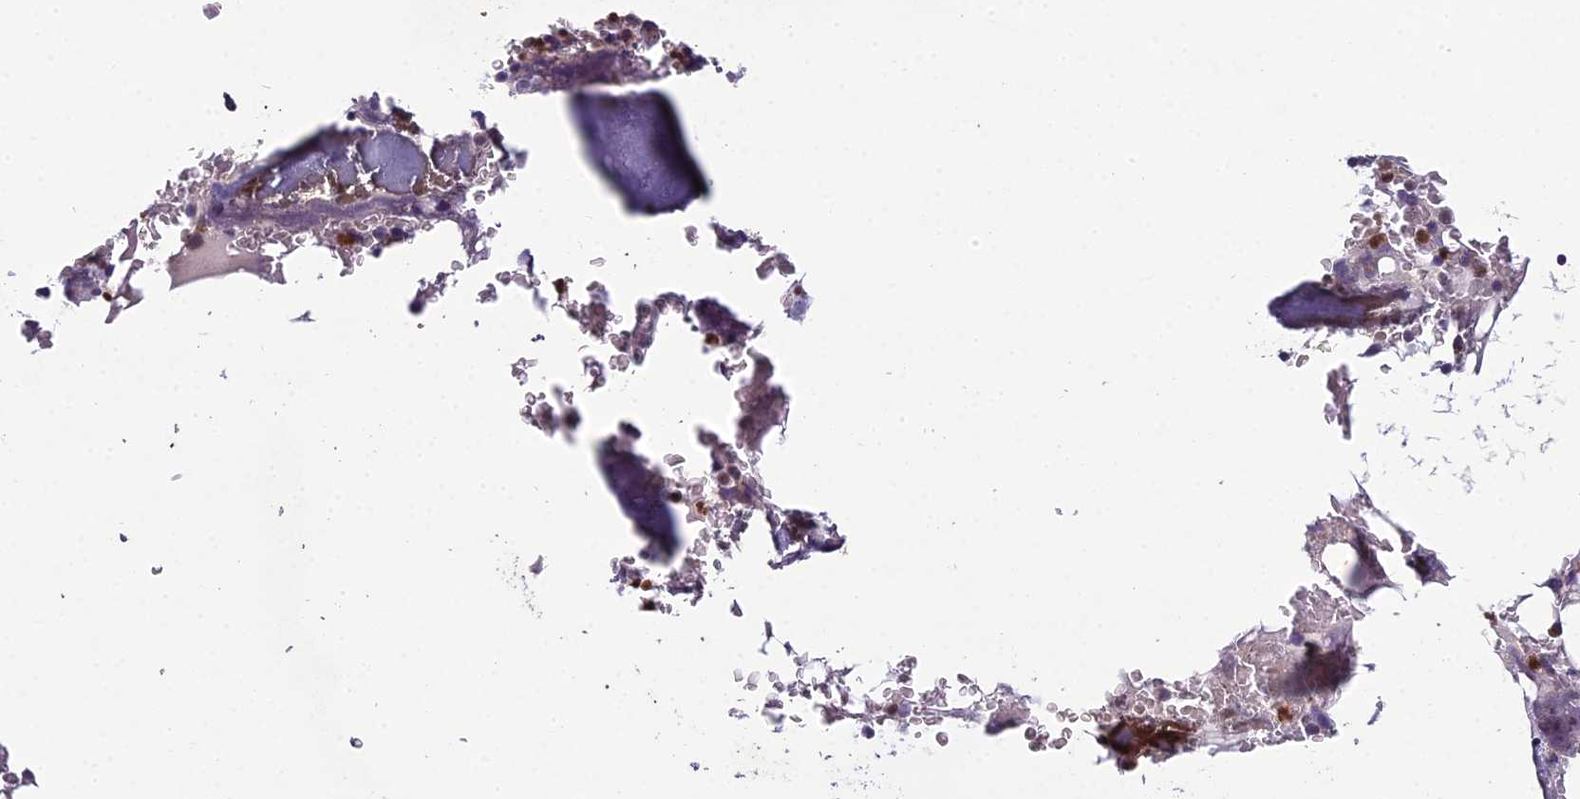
{"staining": {"intensity": "moderate", "quantity": "25%-75%", "location": "cytoplasmic/membranous"}, "tissue": "bone marrow", "cell_type": "Hematopoietic cells", "image_type": "normal", "snomed": [{"axis": "morphology", "description": "Normal tissue, NOS"}, {"axis": "topography", "description": "Bone marrow"}], "caption": "Moderate cytoplasmic/membranous positivity for a protein is present in about 25%-75% of hematopoietic cells of unremarkable bone marrow using immunohistochemistry (IHC).", "gene": "ENSG00000188897", "patient": {"sex": "male", "age": 58}}